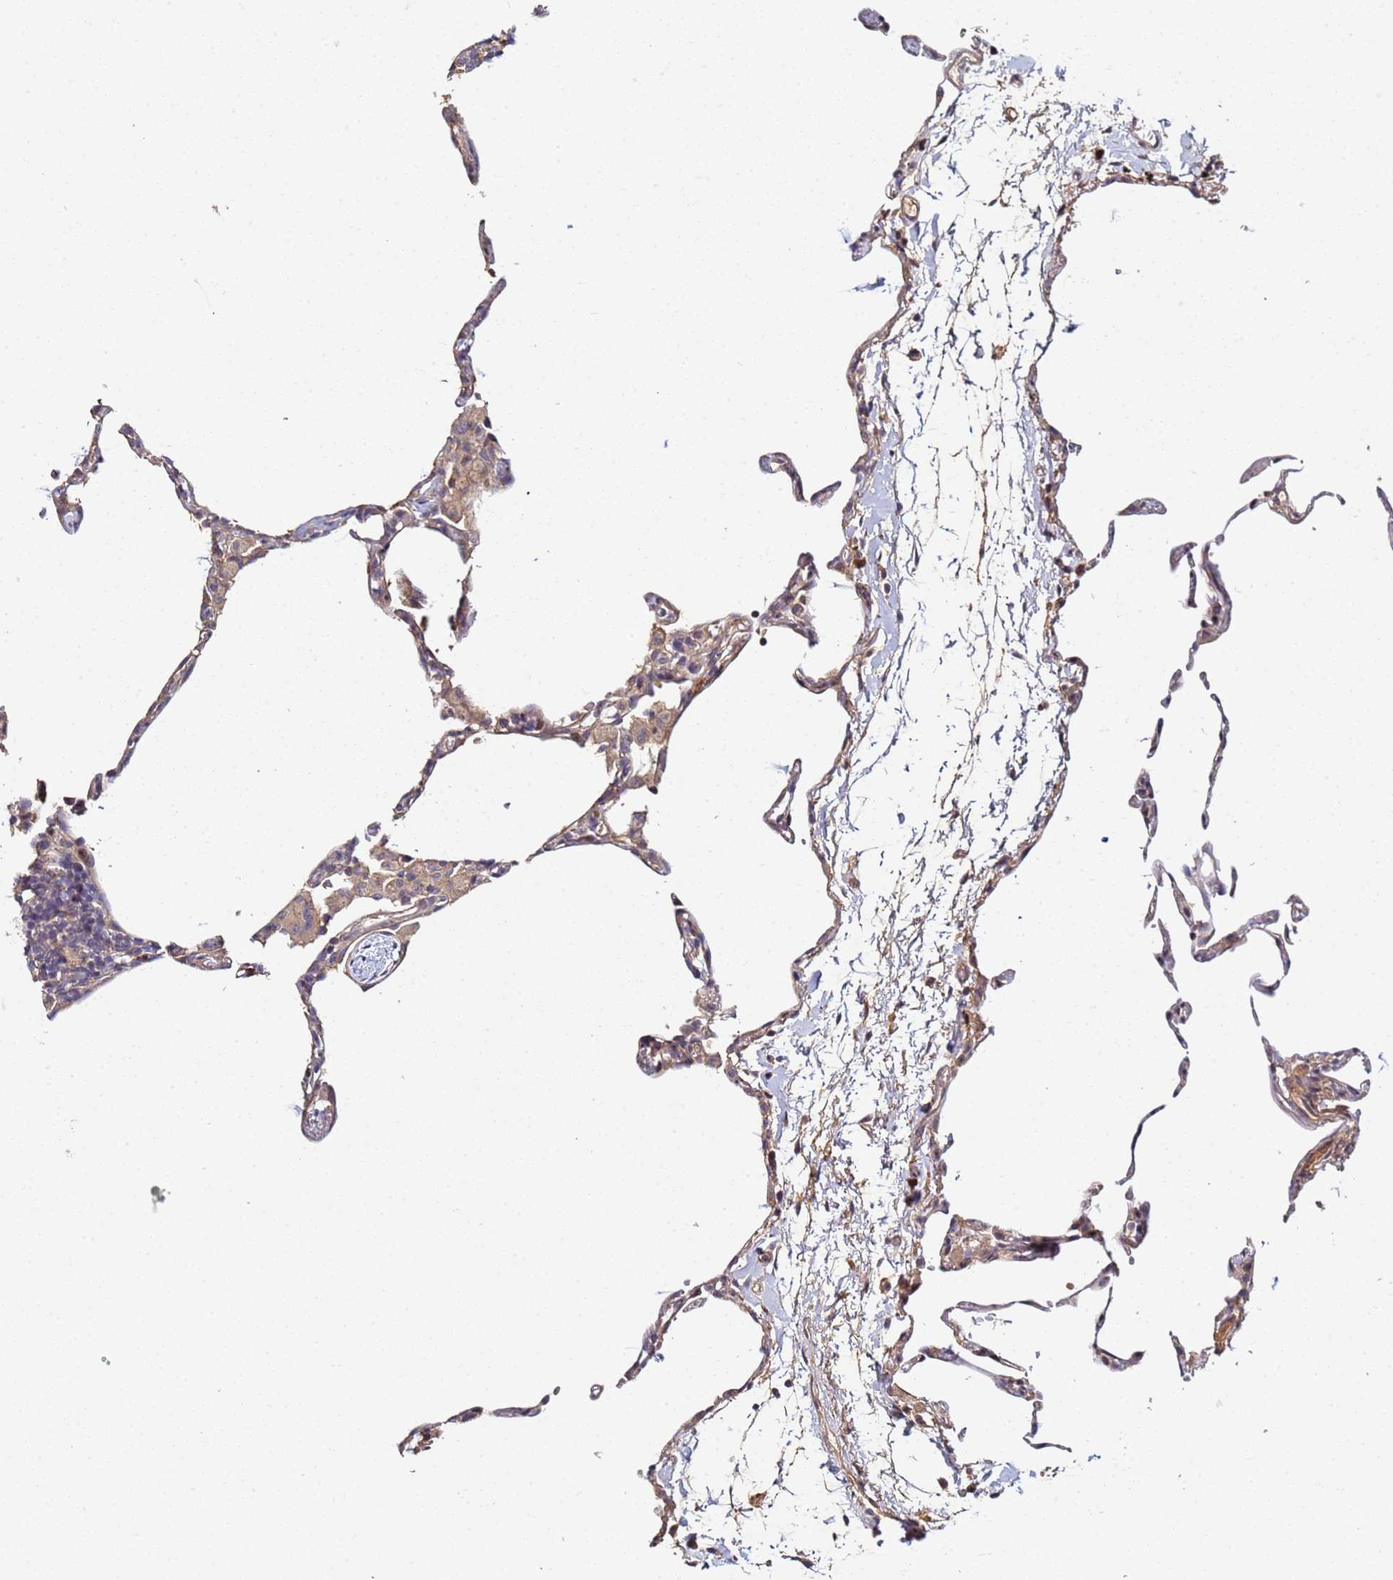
{"staining": {"intensity": "weak", "quantity": "<25%", "location": "cytoplasmic/membranous"}, "tissue": "lung", "cell_type": "Alveolar cells", "image_type": "normal", "snomed": [{"axis": "morphology", "description": "Normal tissue, NOS"}, {"axis": "topography", "description": "Lung"}], "caption": "The image exhibits no staining of alveolar cells in unremarkable lung.", "gene": "OSER1", "patient": {"sex": "female", "age": 57}}